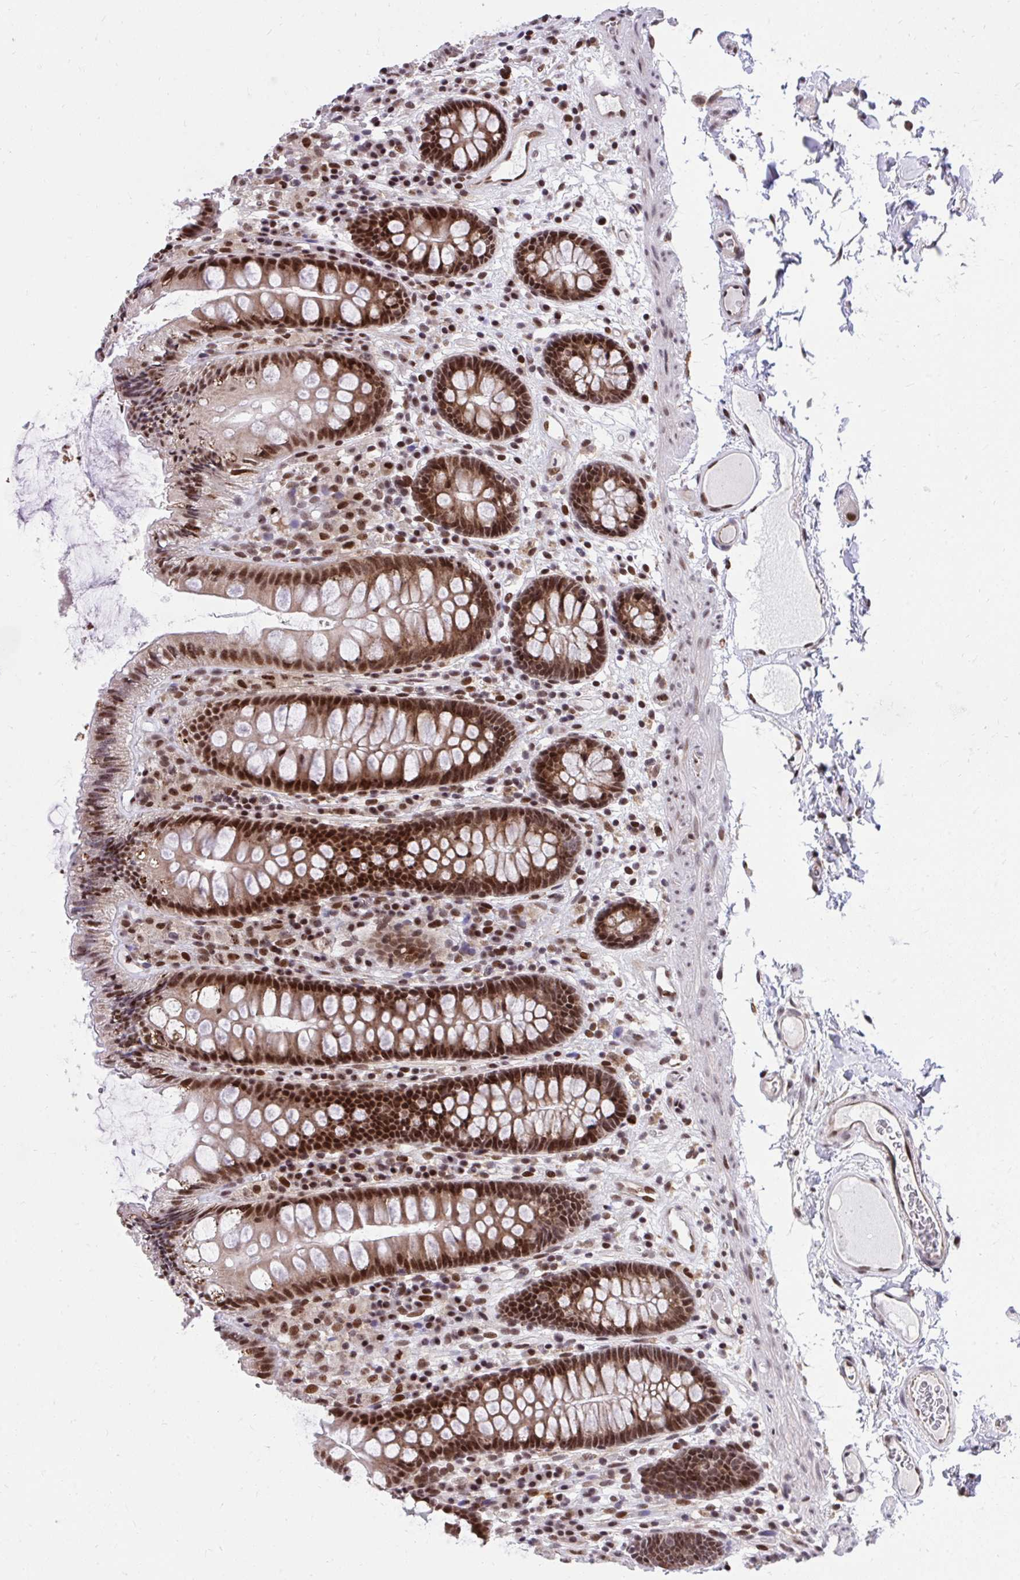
{"staining": {"intensity": "moderate", "quantity": ">75%", "location": "nuclear"}, "tissue": "colon", "cell_type": "Endothelial cells", "image_type": "normal", "snomed": [{"axis": "morphology", "description": "Normal tissue, NOS"}, {"axis": "topography", "description": "Colon"}], "caption": "IHC image of normal human colon stained for a protein (brown), which demonstrates medium levels of moderate nuclear positivity in approximately >75% of endothelial cells.", "gene": "HOXA4", "patient": {"sex": "male", "age": 84}}